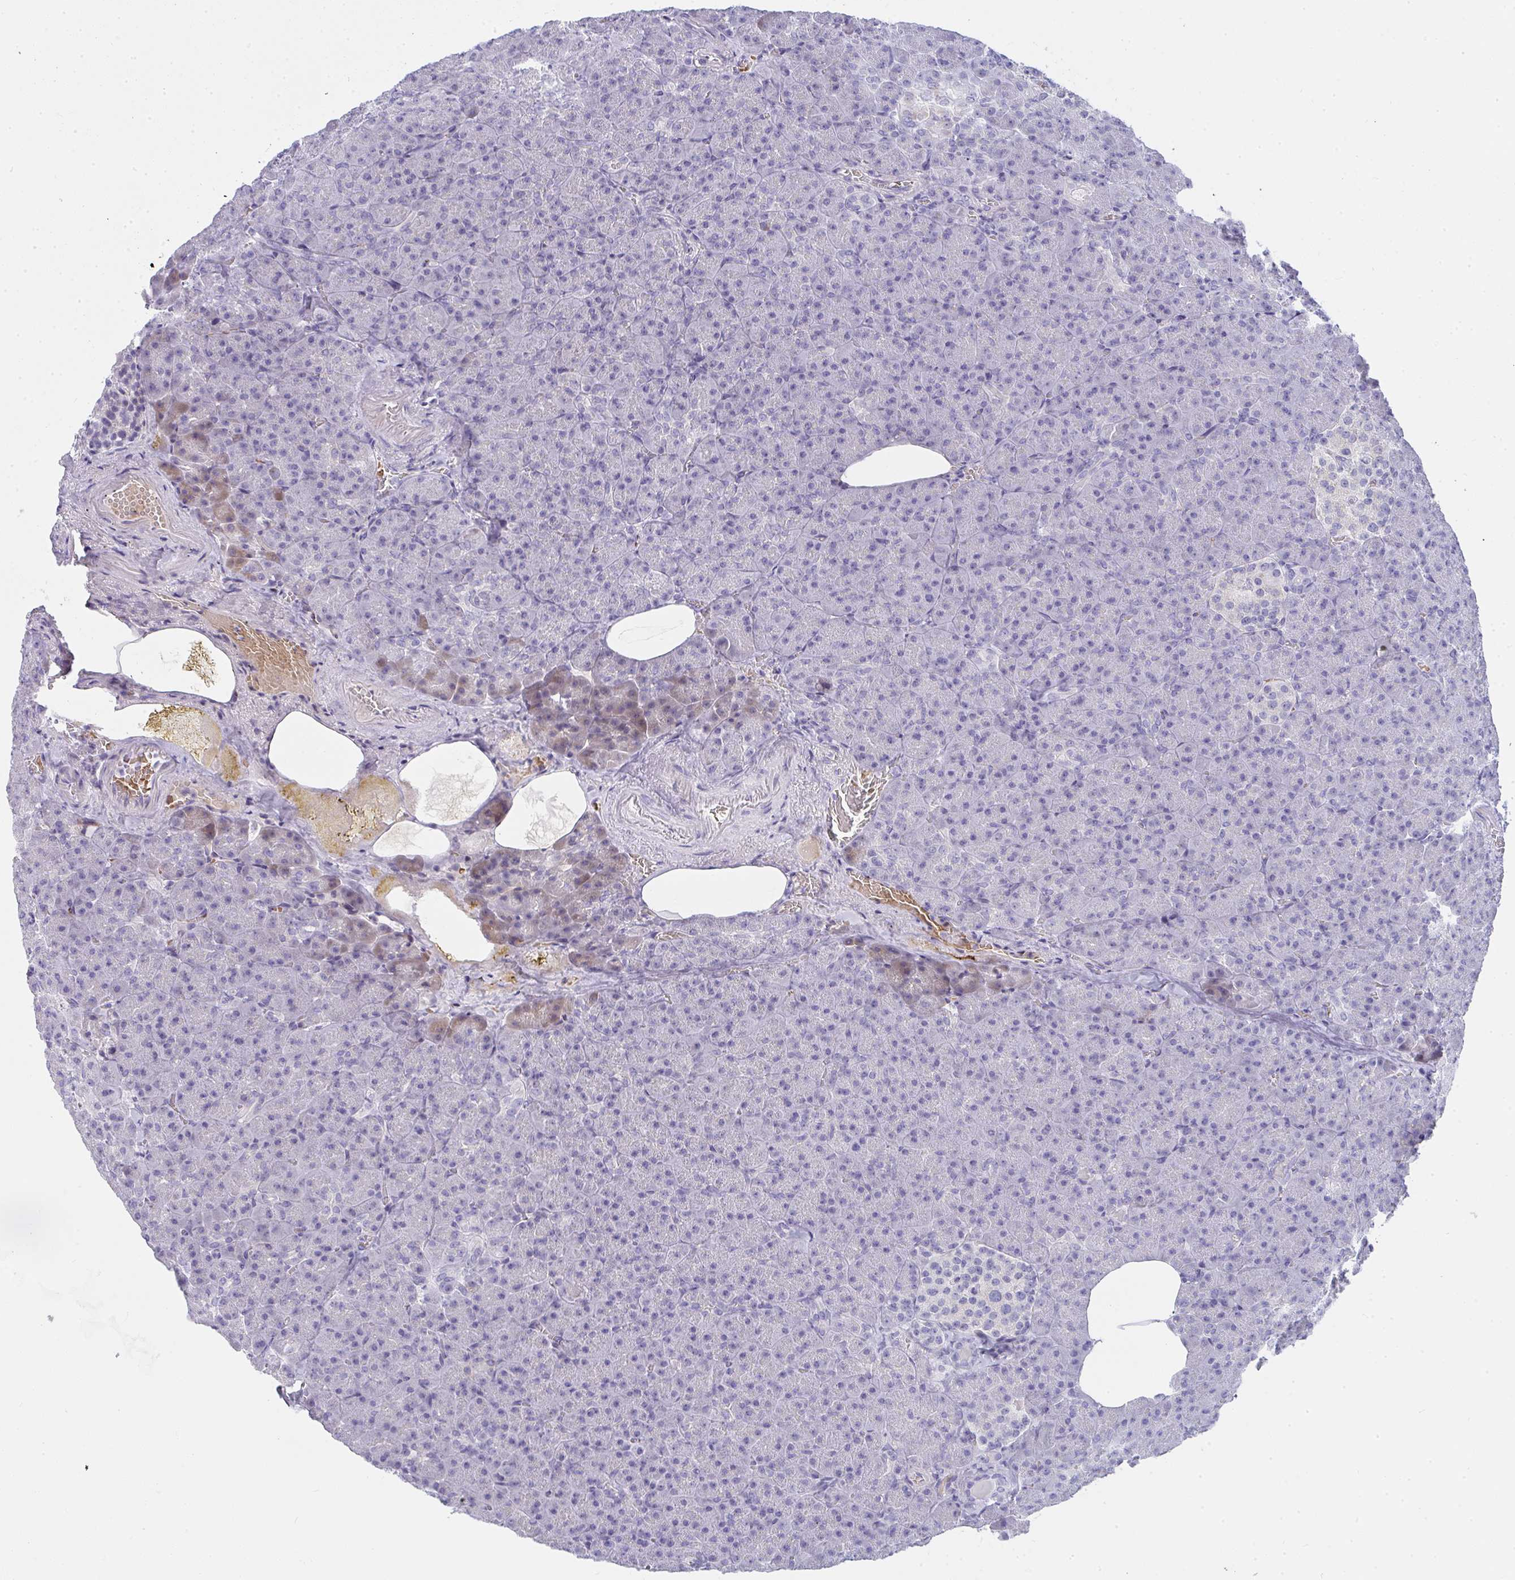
{"staining": {"intensity": "weak", "quantity": "<25%", "location": "cytoplasmic/membranous"}, "tissue": "pancreas", "cell_type": "Exocrine glandular cells", "image_type": "normal", "snomed": [{"axis": "morphology", "description": "Normal tissue, NOS"}, {"axis": "topography", "description": "Pancreas"}], "caption": "IHC photomicrograph of unremarkable pancreas stained for a protein (brown), which displays no staining in exocrine glandular cells.", "gene": "ZNF182", "patient": {"sex": "female", "age": 74}}